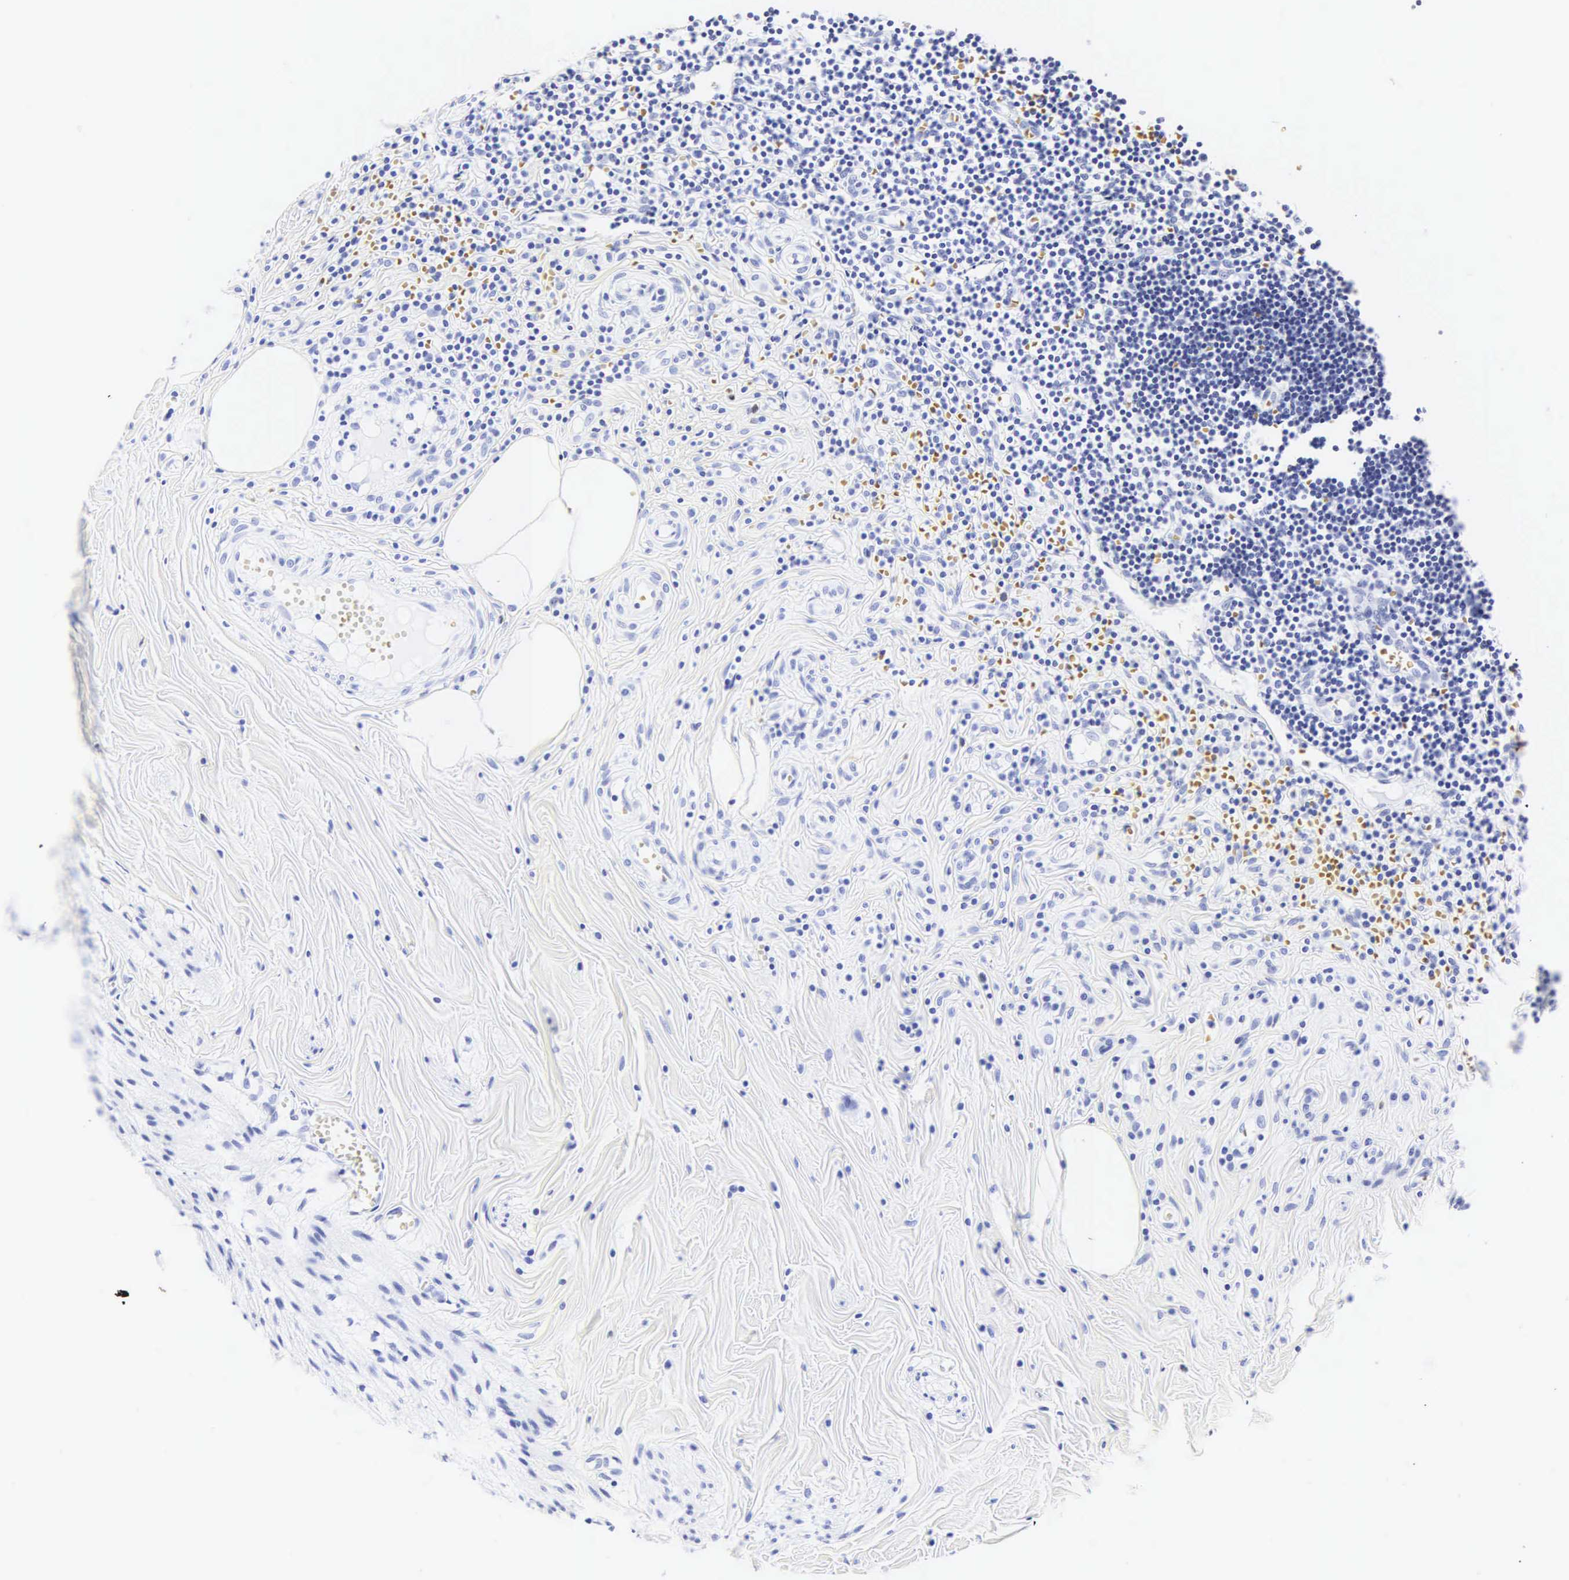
{"staining": {"intensity": "negative", "quantity": "none", "location": "none"}, "tissue": "appendix", "cell_type": "Glandular cells", "image_type": "normal", "snomed": [{"axis": "morphology", "description": "Normal tissue, NOS"}, {"axis": "topography", "description": "Appendix"}], "caption": "Immunohistochemistry micrograph of unremarkable appendix stained for a protein (brown), which exhibits no staining in glandular cells. (DAB (3,3'-diaminobenzidine) IHC with hematoxylin counter stain).", "gene": "CGB3", "patient": {"sex": "female", "age": 19}}